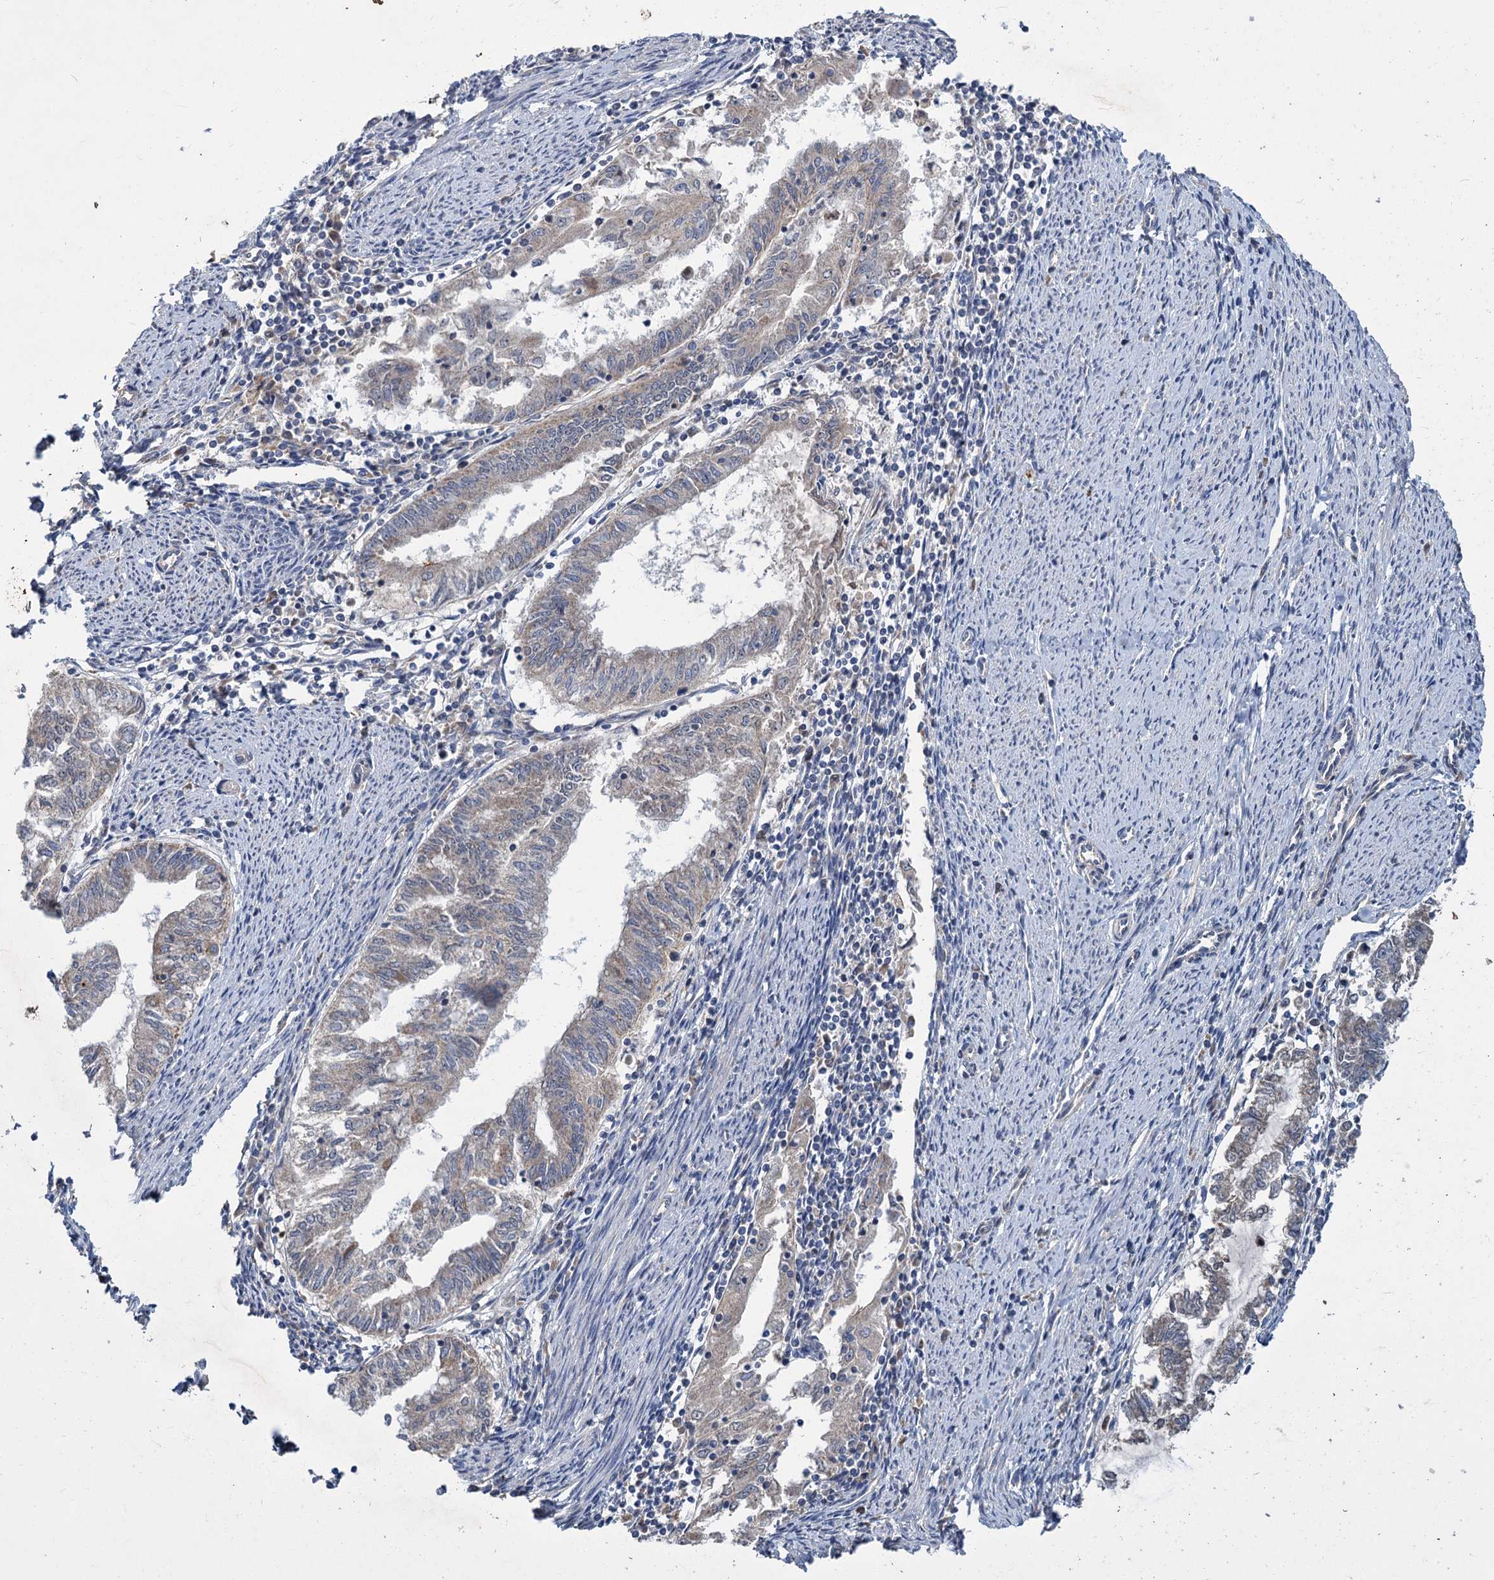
{"staining": {"intensity": "weak", "quantity": "<25%", "location": "cytoplasmic/membranous"}, "tissue": "endometrial cancer", "cell_type": "Tumor cells", "image_type": "cancer", "snomed": [{"axis": "morphology", "description": "Adenocarcinoma, NOS"}, {"axis": "topography", "description": "Endometrium"}], "caption": "Tumor cells are negative for protein expression in human endometrial cancer.", "gene": "DYNC2H1", "patient": {"sex": "female", "age": 79}}